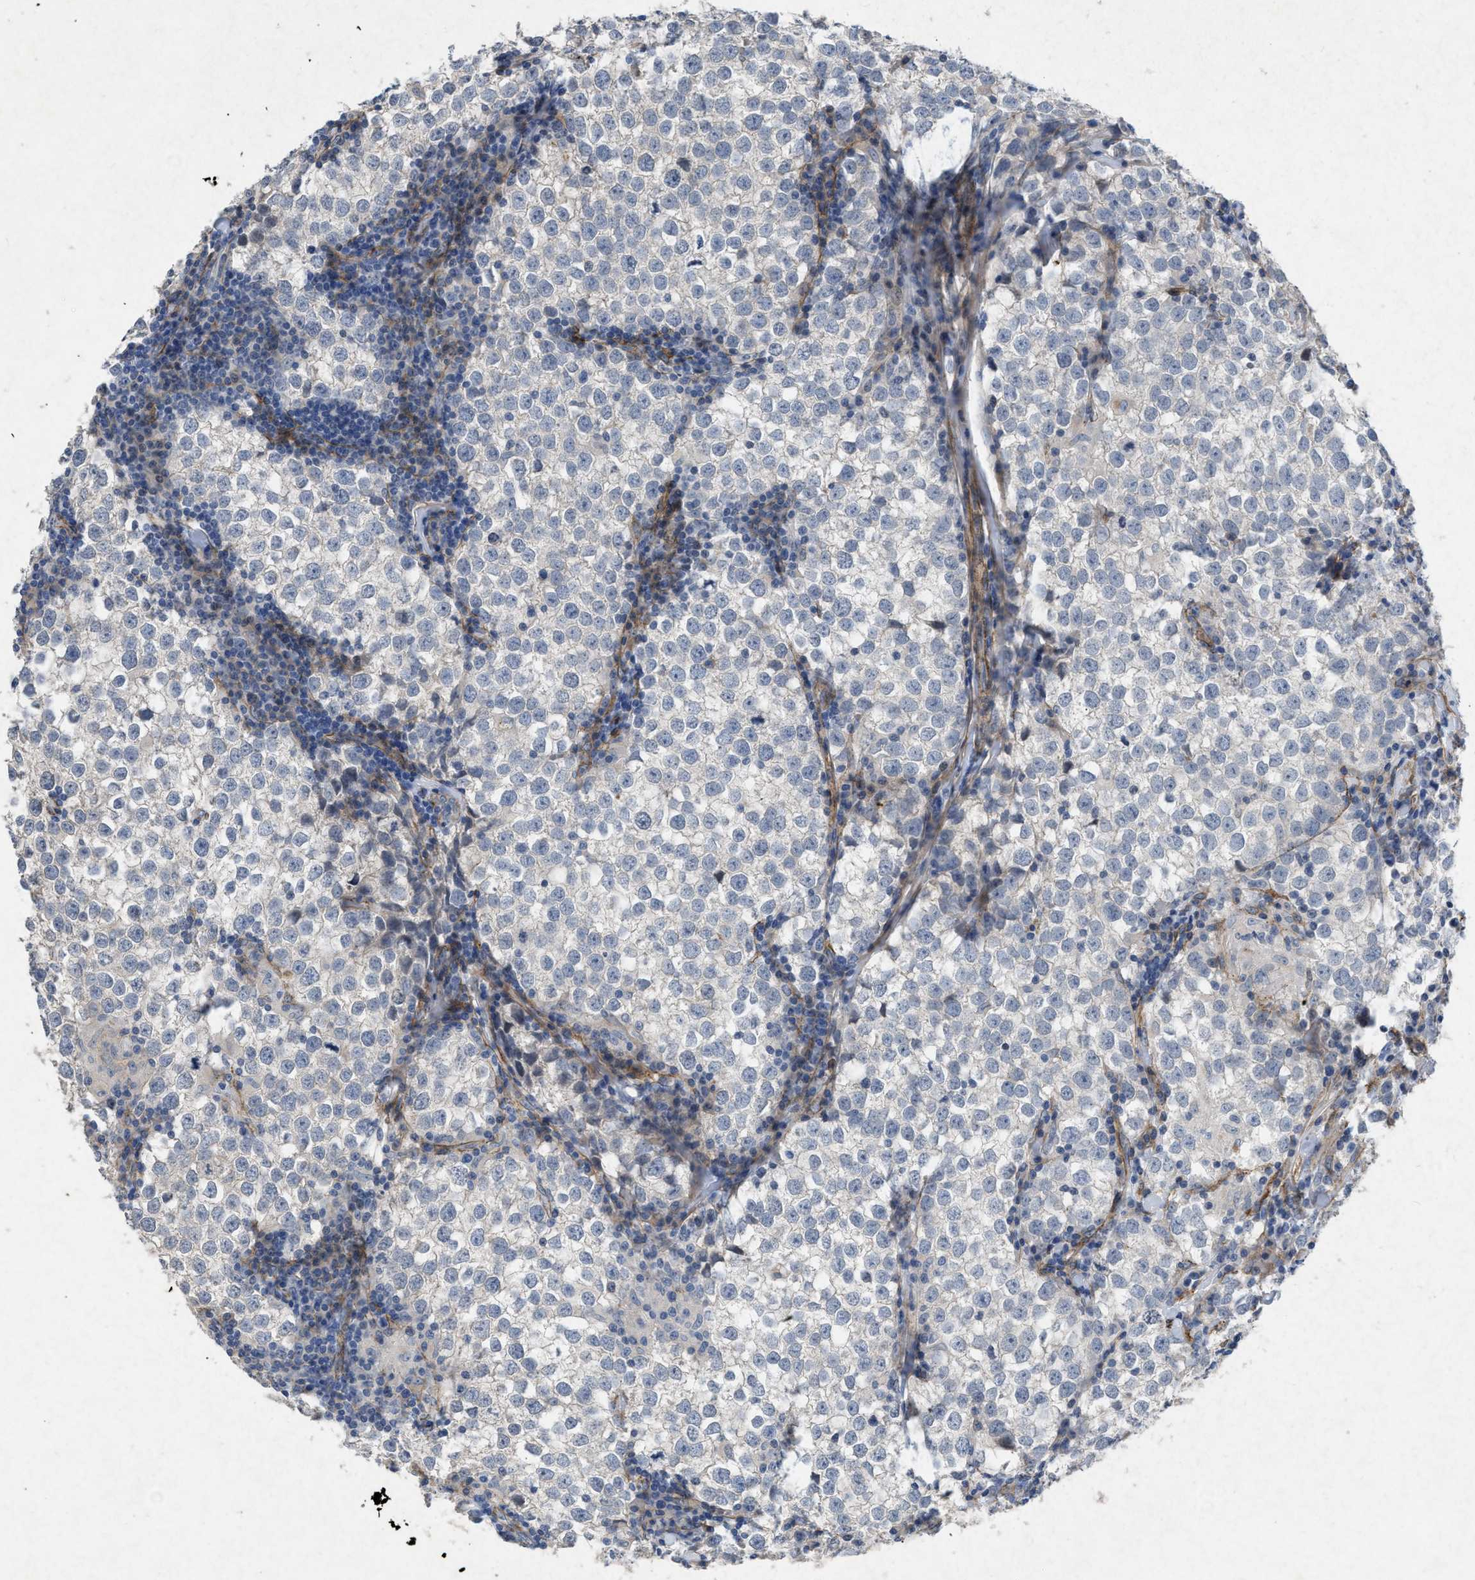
{"staining": {"intensity": "negative", "quantity": "none", "location": "none"}, "tissue": "testis cancer", "cell_type": "Tumor cells", "image_type": "cancer", "snomed": [{"axis": "morphology", "description": "Seminoma, NOS"}, {"axis": "morphology", "description": "Carcinoma, Embryonal, NOS"}, {"axis": "topography", "description": "Testis"}], "caption": "Testis seminoma was stained to show a protein in brown. There is no significant positivity in tumor cells.", "gene": "PDGFRA", "patient": {"sex": "male", "age": 36}}